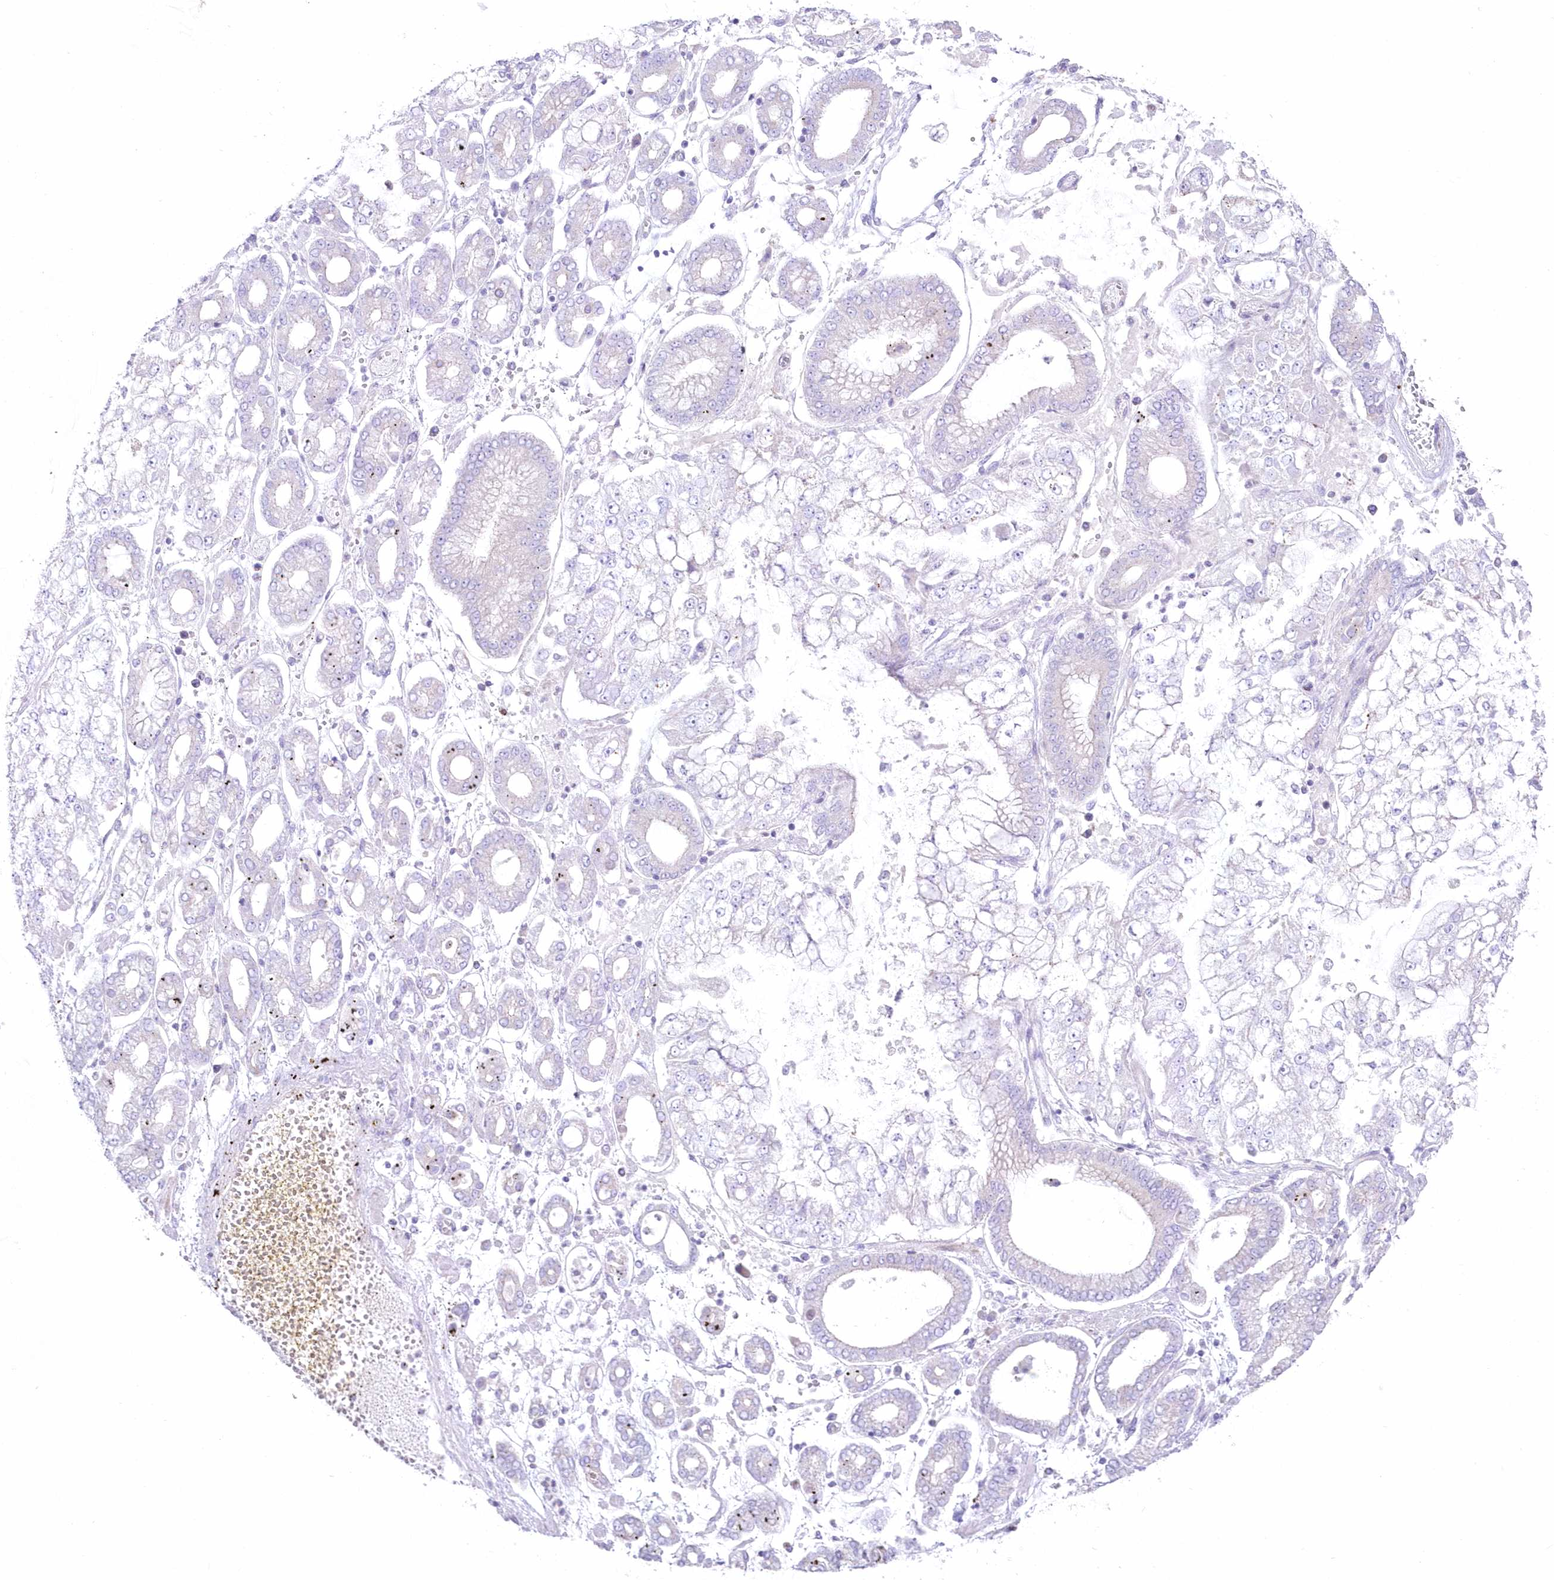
{"staining": {"intensity": "negative", "quantity": "none", "location": "none"}, "tissue": "stomach cancer", "cell_type": "Tumor cells", "image_type": "cancer", "snomed": [{"axis": "morphology", "description": "Adenocarcinoma, NOS"}, {"axis": "topography", "description": "Stomach"}], "caption": "There is no significant positivity in tumor cells of stomach cancer.", "gene": "ZNF843", "patient": {"sex": "male", "age": 76}}